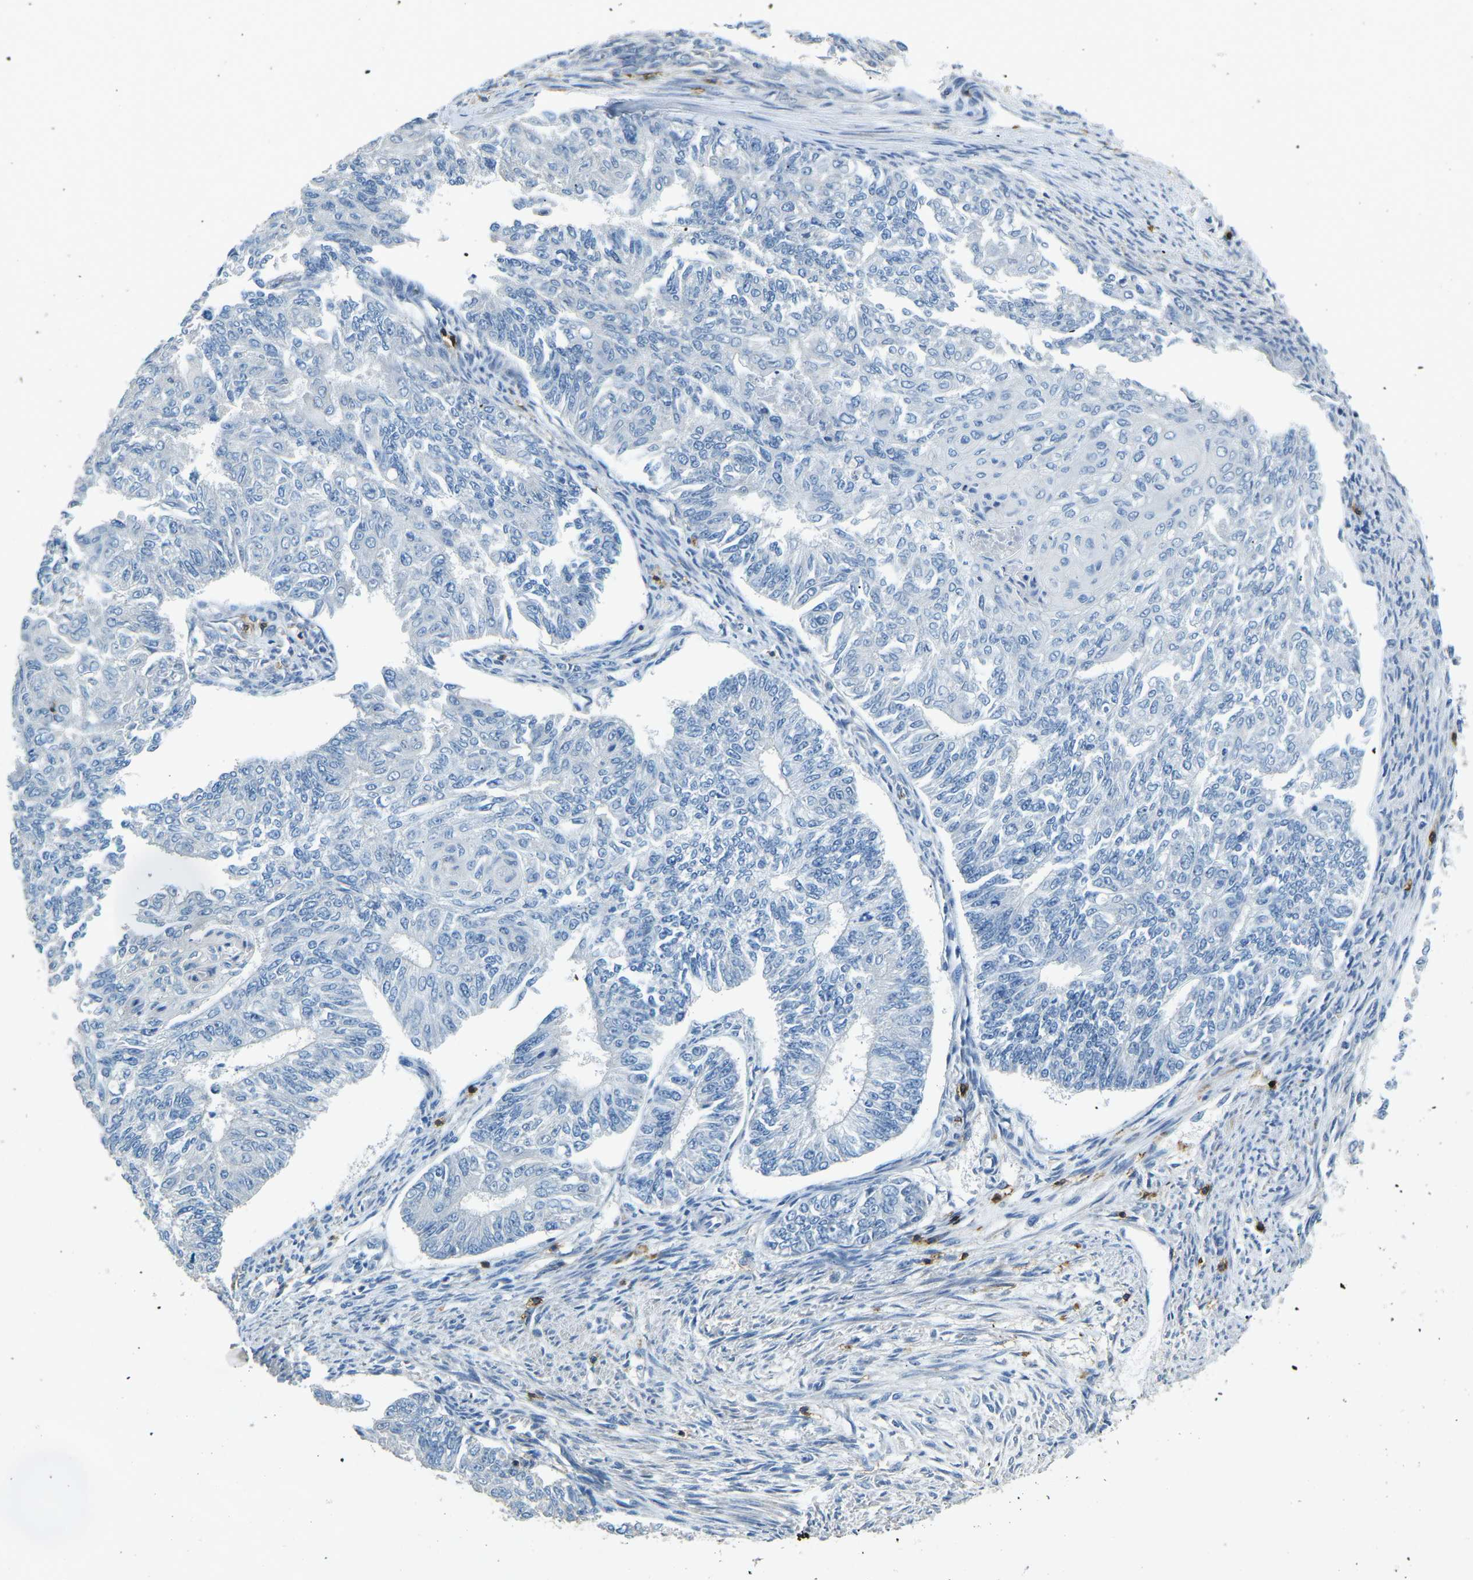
{"staining": {"intensity": "negative", "quantity": "none", "location": "none"}, "tissue": "endometrial cancer", "cell_type": "Tumor cells", "image_type": "cancer", "snomed": [{"axis": "morphology", "description": "Adenocarcinoma, NOS"}, {"axis": "topography", "description": "Endometrium"}], "caption": "This photomicrograph is of endometrial adenocarcinoma stained with immunohistochemistry to label a protein in brown with the nuclei are counter-stained blue. There is no expression in tumor cells. (IHC, brightfield microscopy, high magnification).", "gene": "CD6", "patient": {"sex": "female", "age": 32}}